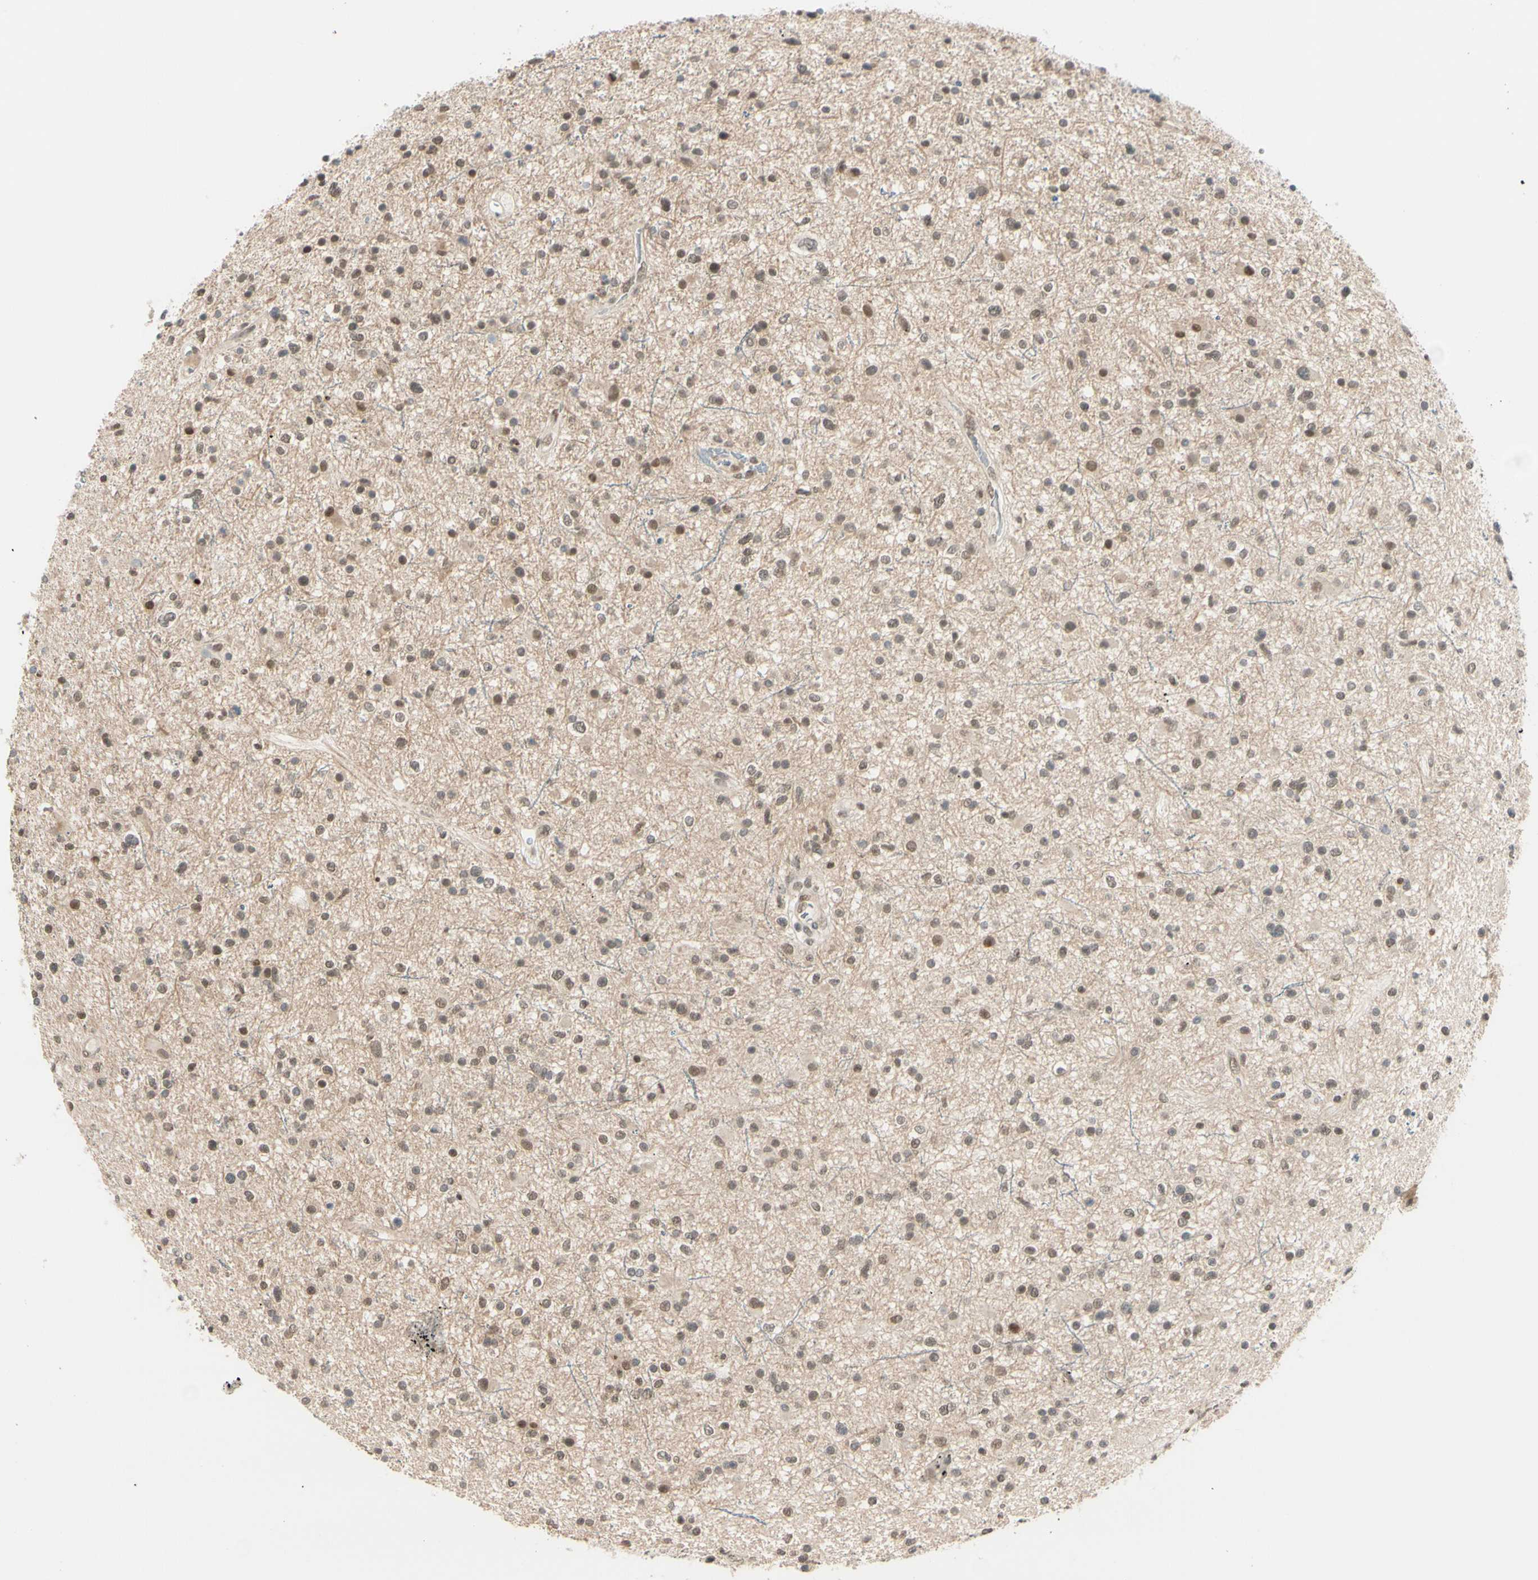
{"staining": {"intensity": "weak", "quantity": "25%-75%", "location": "nuclear"}, "tissue": "glioma", "cell_type": "Tumor cells", "image_type": "cancer", "snomed": [{"axis": "morphology", "description": "Glioma, malignant, High grade"}, {"axis": "topography", "description": "Brain"}], "caption": "Glioma stained with a protein marker shows weak staining in tumor cells.", "gene": "BRMS1", "patient": {"sex": "male", "age": 33}}